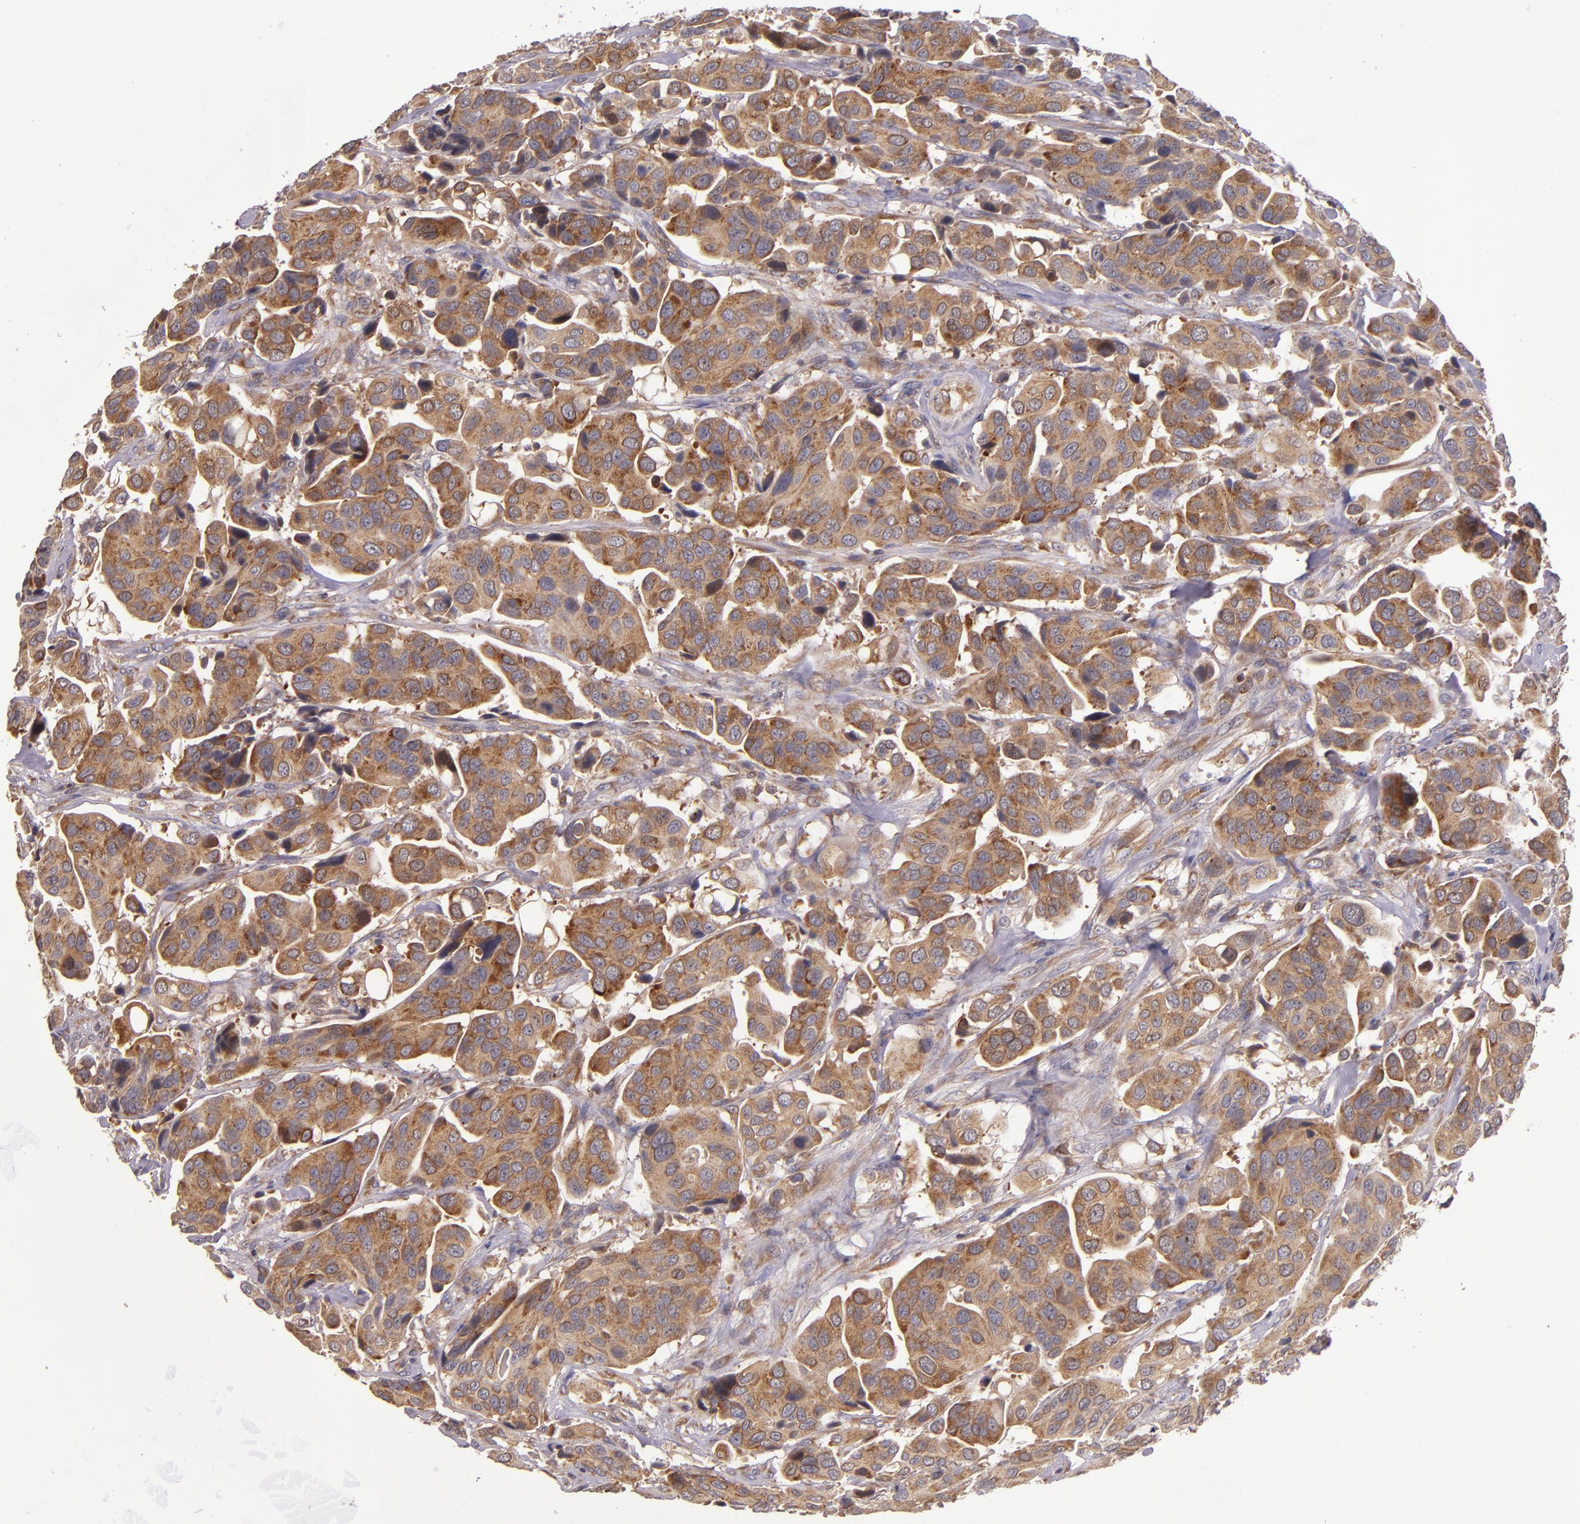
{"staining": {"intensity": "moderate", "quantity": ">75%", "location": "cytoplasmic/membranous"}, "tissue": "urothelial cancer", "cell_type": "Tumor cells", "image_type": "cancer", "snomed": [{"axis": "morphology", "description": "Adenocarcinoma, NOS"}, {"axis": "topography", "description": "Urinary bladder"}], "caption": "Immunohistochemistry (IHC) photomicrograph of adenocarcinoma stained for a protein (brown), which displays medium levels of moderate cytoplasmic/membranous positivity in approximately >75% of tumor cells.", "gene": "EIF4ENIF1", "patient": {"sex": "male", "age": 61}}